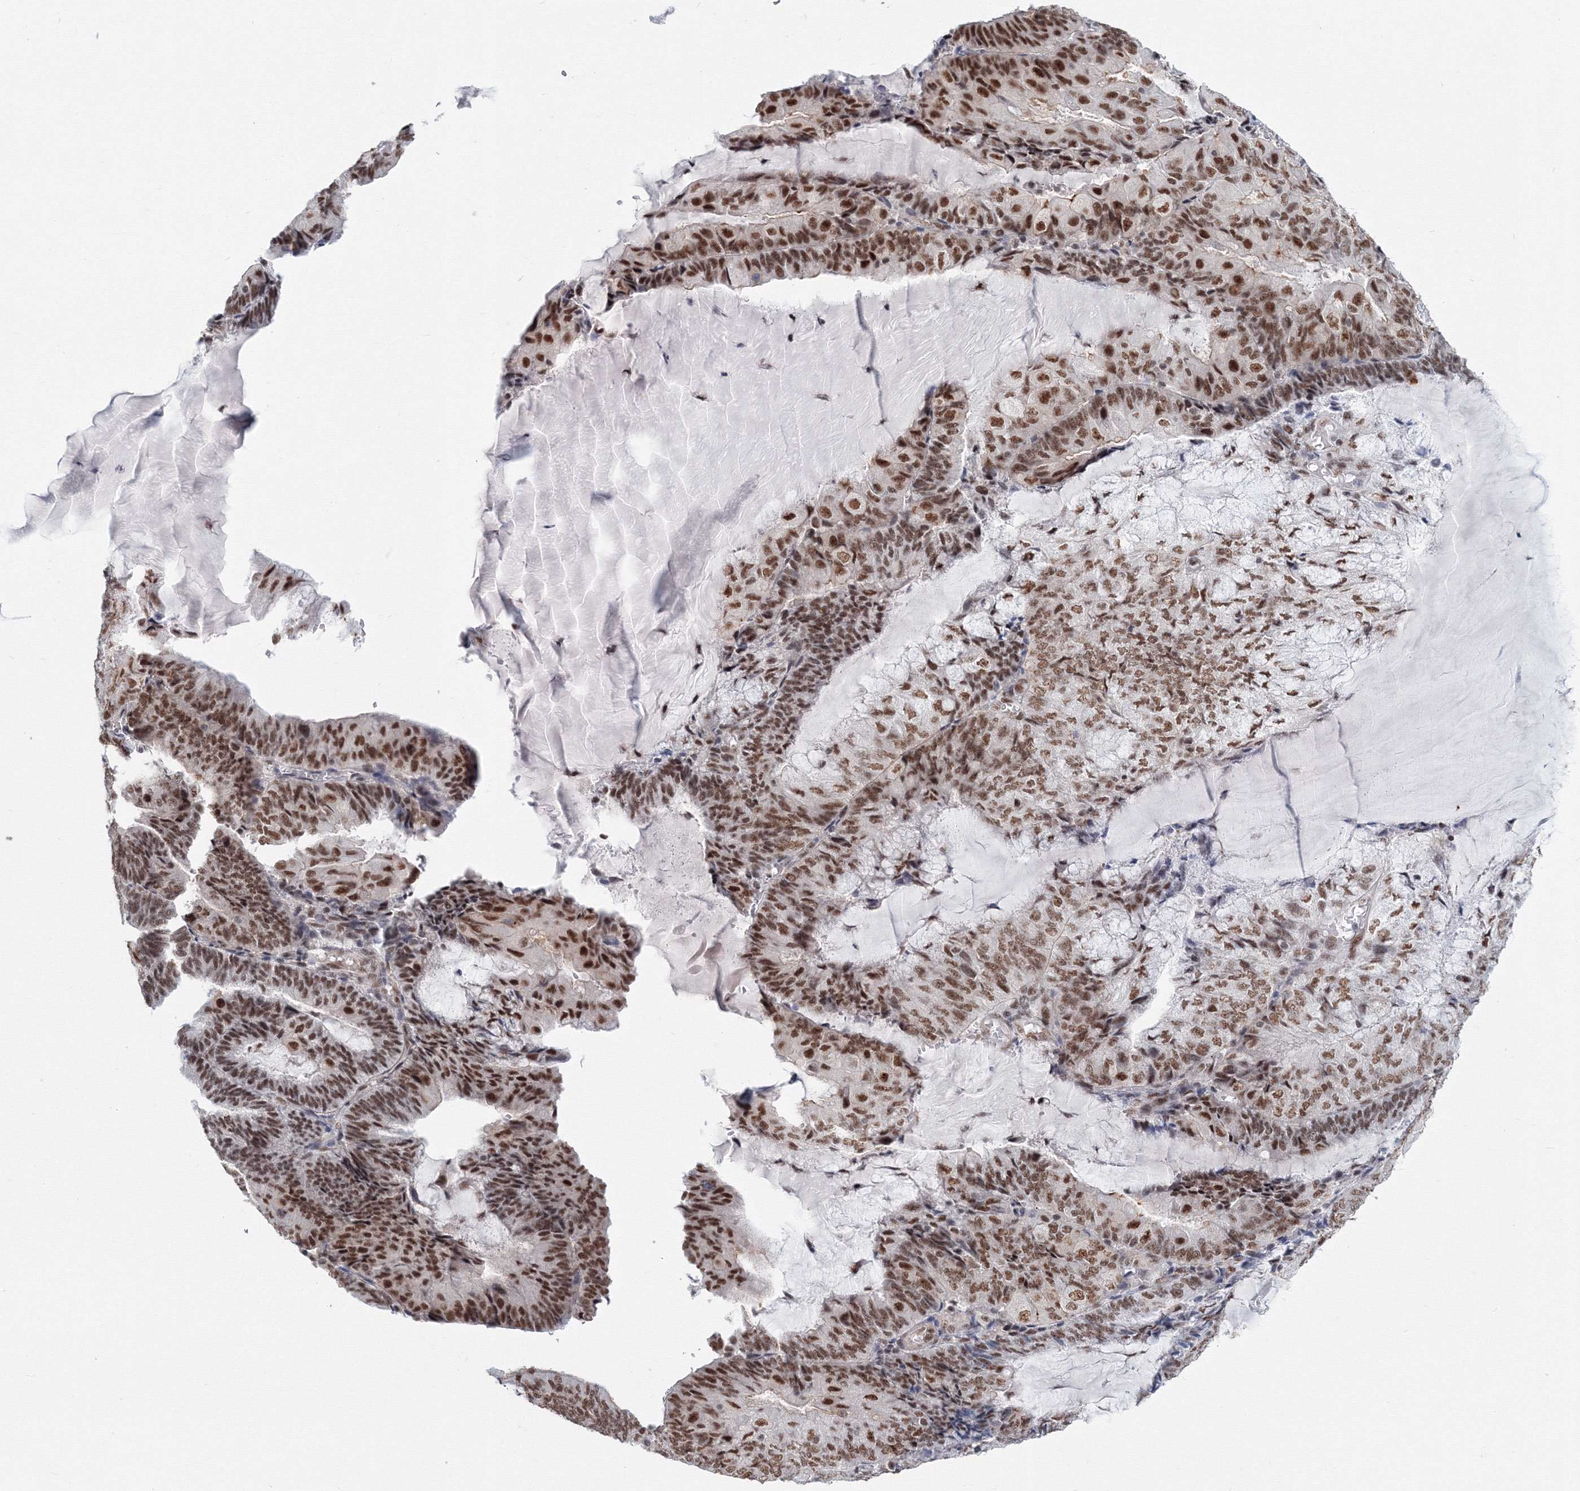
{"staining": {"intensity": "strong", "quantity": ">75%", "location": "nuclear"}, "tissue": "endometrial cancer", "cell_type": "Tumor cells", "image_type": "cancer", "snomed": [{"axis": "morphology", "description": "Adenocarcinoma, NOS"}, {"axis": "topography", "description": "Endometrium"}], "caption": "IHC of human endometrial cancer (adenocarcinoma) exhibits high levels of strong nuclear positivity in about >75% of tumor cells.", "gene": "SF3B6", "patient": {"sex": "female", "age": 81}}